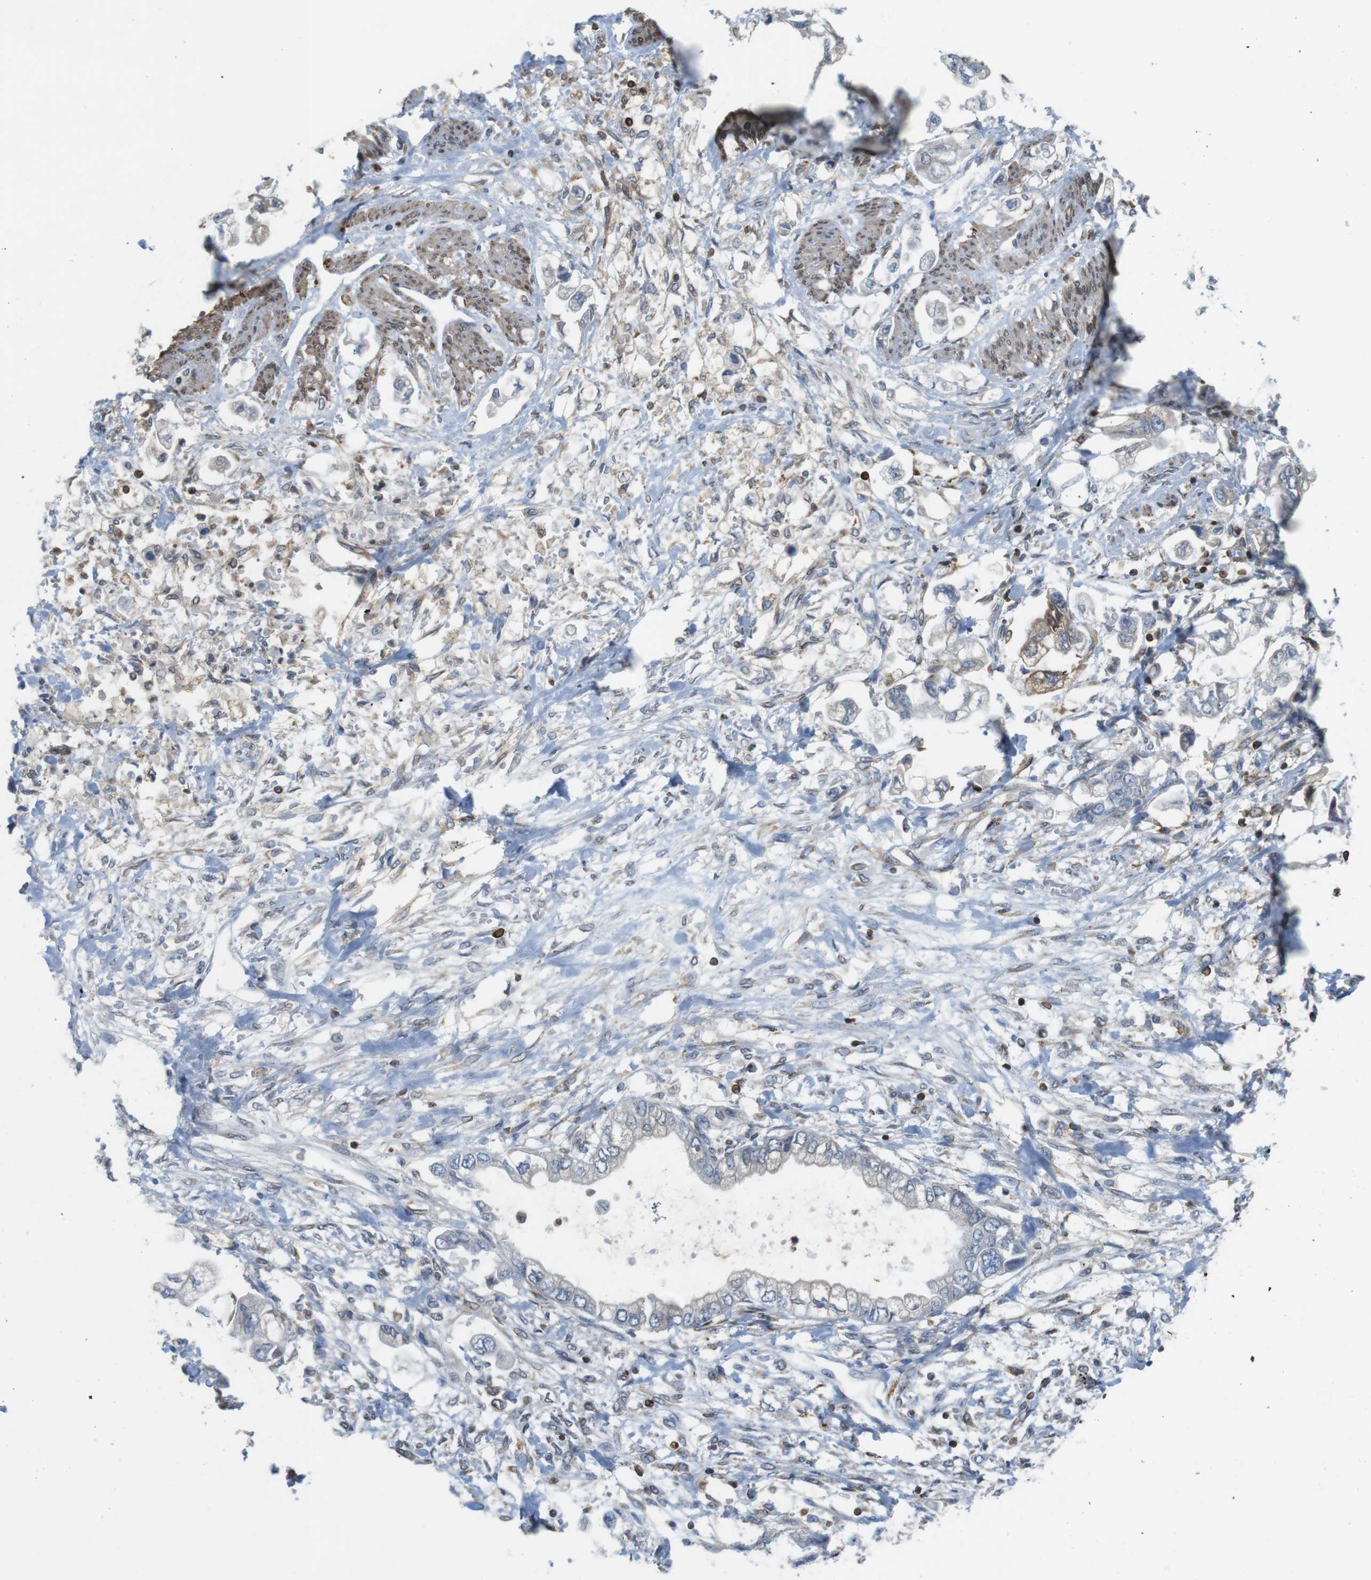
{"staining": {"intensity": "negative", "quantity": "none", "location": "none"}, "tissue": "stomach cancer", "cell_type": "Tumor cells", "image_type": "cancer", "snomed": [{"axis": "morphology", "description": "Normal tissue, NOS"}, {"axis": "morphology", "description": "Adenocarcinoma, NOS"}, {"axis": "topography", "description": "Stomach"}], "caption": "Immunohistochemistry micrograph of neoplastic tissue: human adenocarcinoma (stomach) stained with DAB (3,3'-diaminobenzidine) exhibits no significant protein positivity in tumor cells. The staining is performed using DAB (3,3'-diaminobenzidine) brown chromogen with nuclei counter-stained in using hematoxylin.", "gene": "ARL6IP5", "patient": {"sex": "male", "age": 62}}